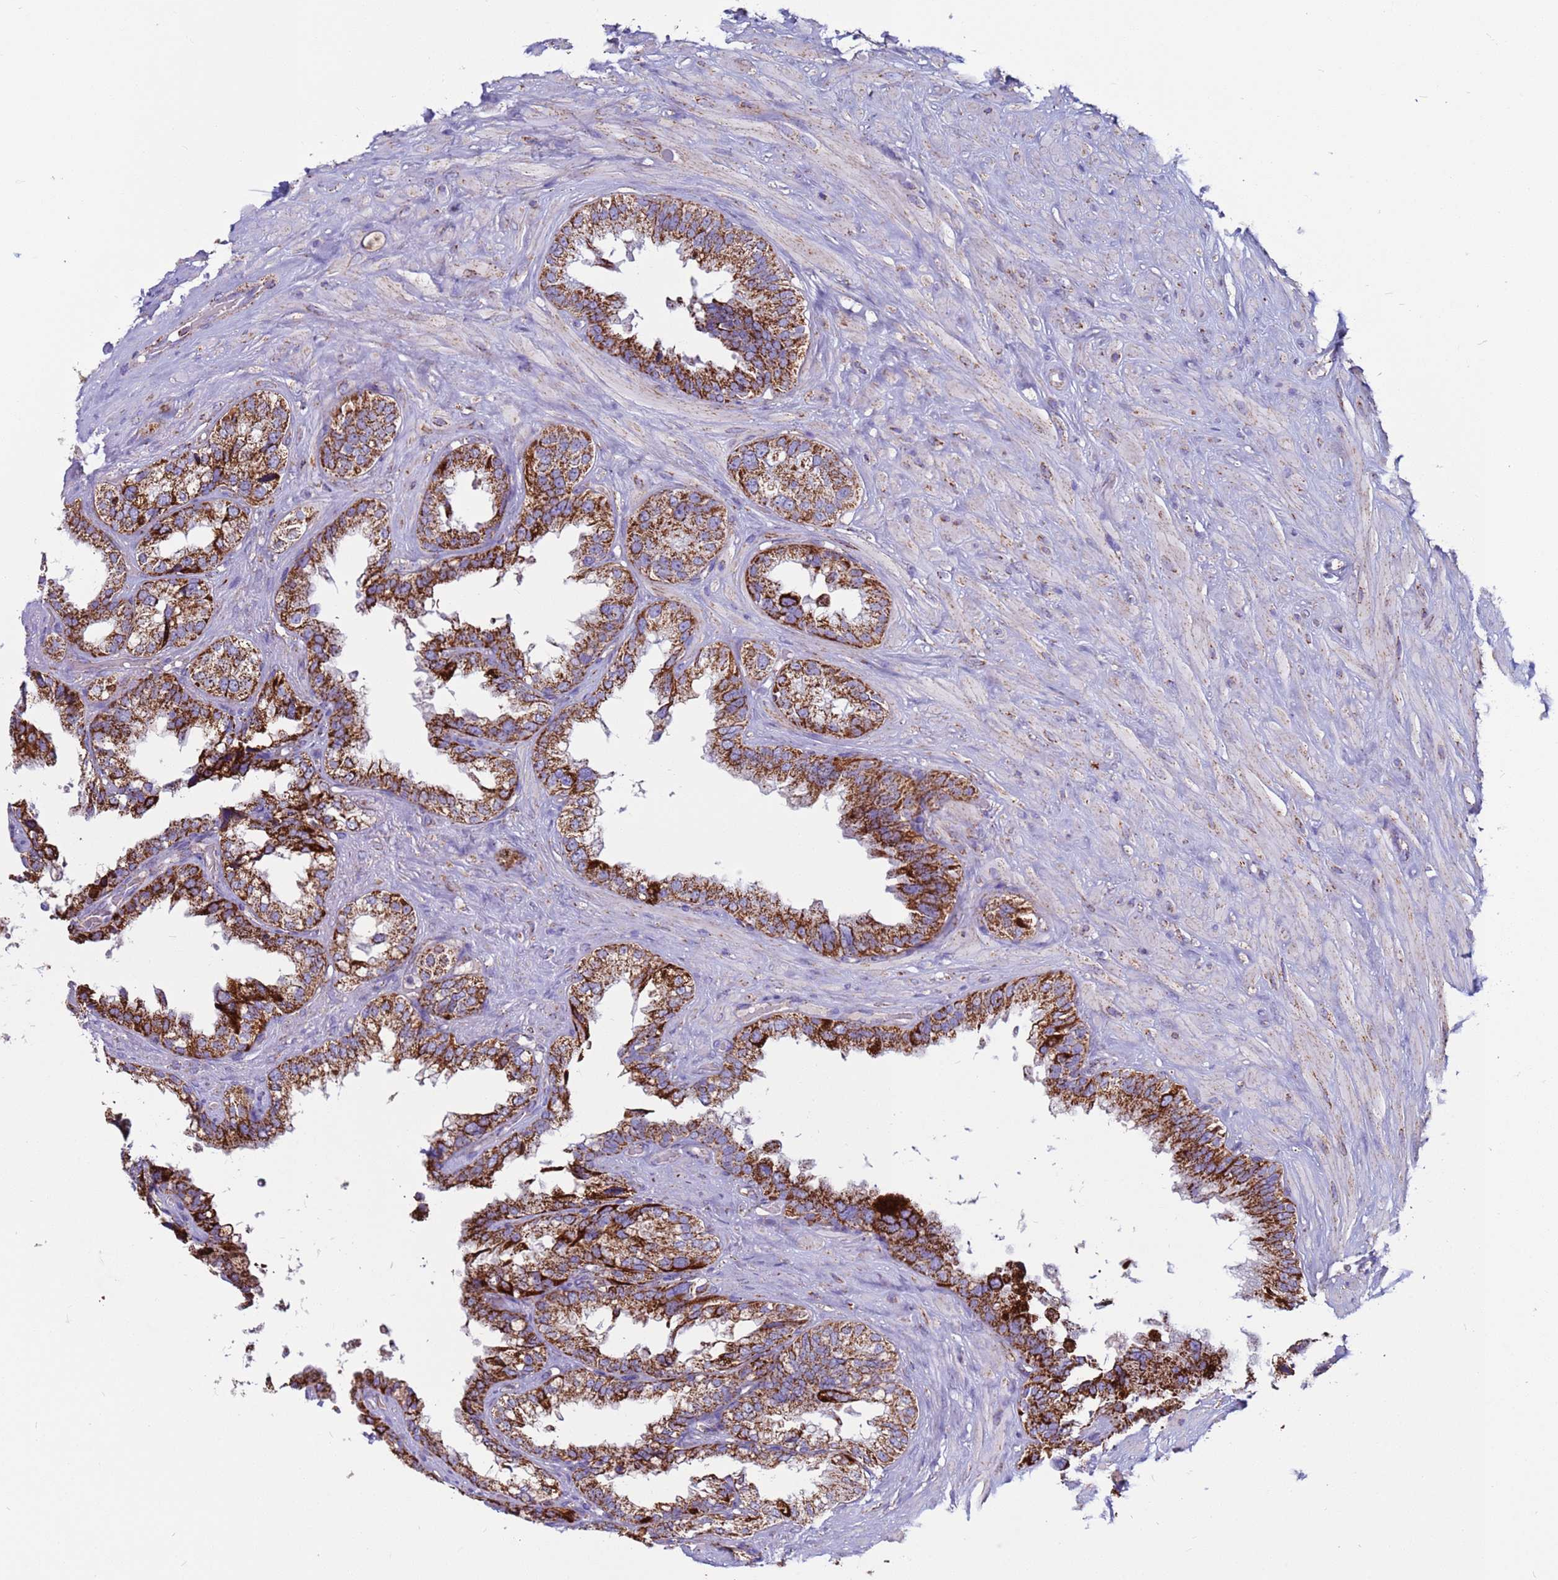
{"staining": {"intensity": "strong", "quantity": ">75%", "location": "cytoplasmic/membranous"}, "tissue": "seminal vesicle", "cell_type": "Glandular cells", "image_type": "normal", "snomed": [{"axis": "morphology", "description": "Normal tissue, NOS"}, {"axis": "topography", "description": "Seminal veicle"}], "caption": "Immunohistochemistry (IHC) histopathology image of normal seminal vesicle: seminal vesicle stained using IHC demonstrates high levels of strong protein expression localized specifically in the cytoplasmic/membranous of glandular cells, appearing as a cytoplasmic/membranous brown color.", "gene": "ZBTB39", "patient": {"sex": "male", "age": 80}}